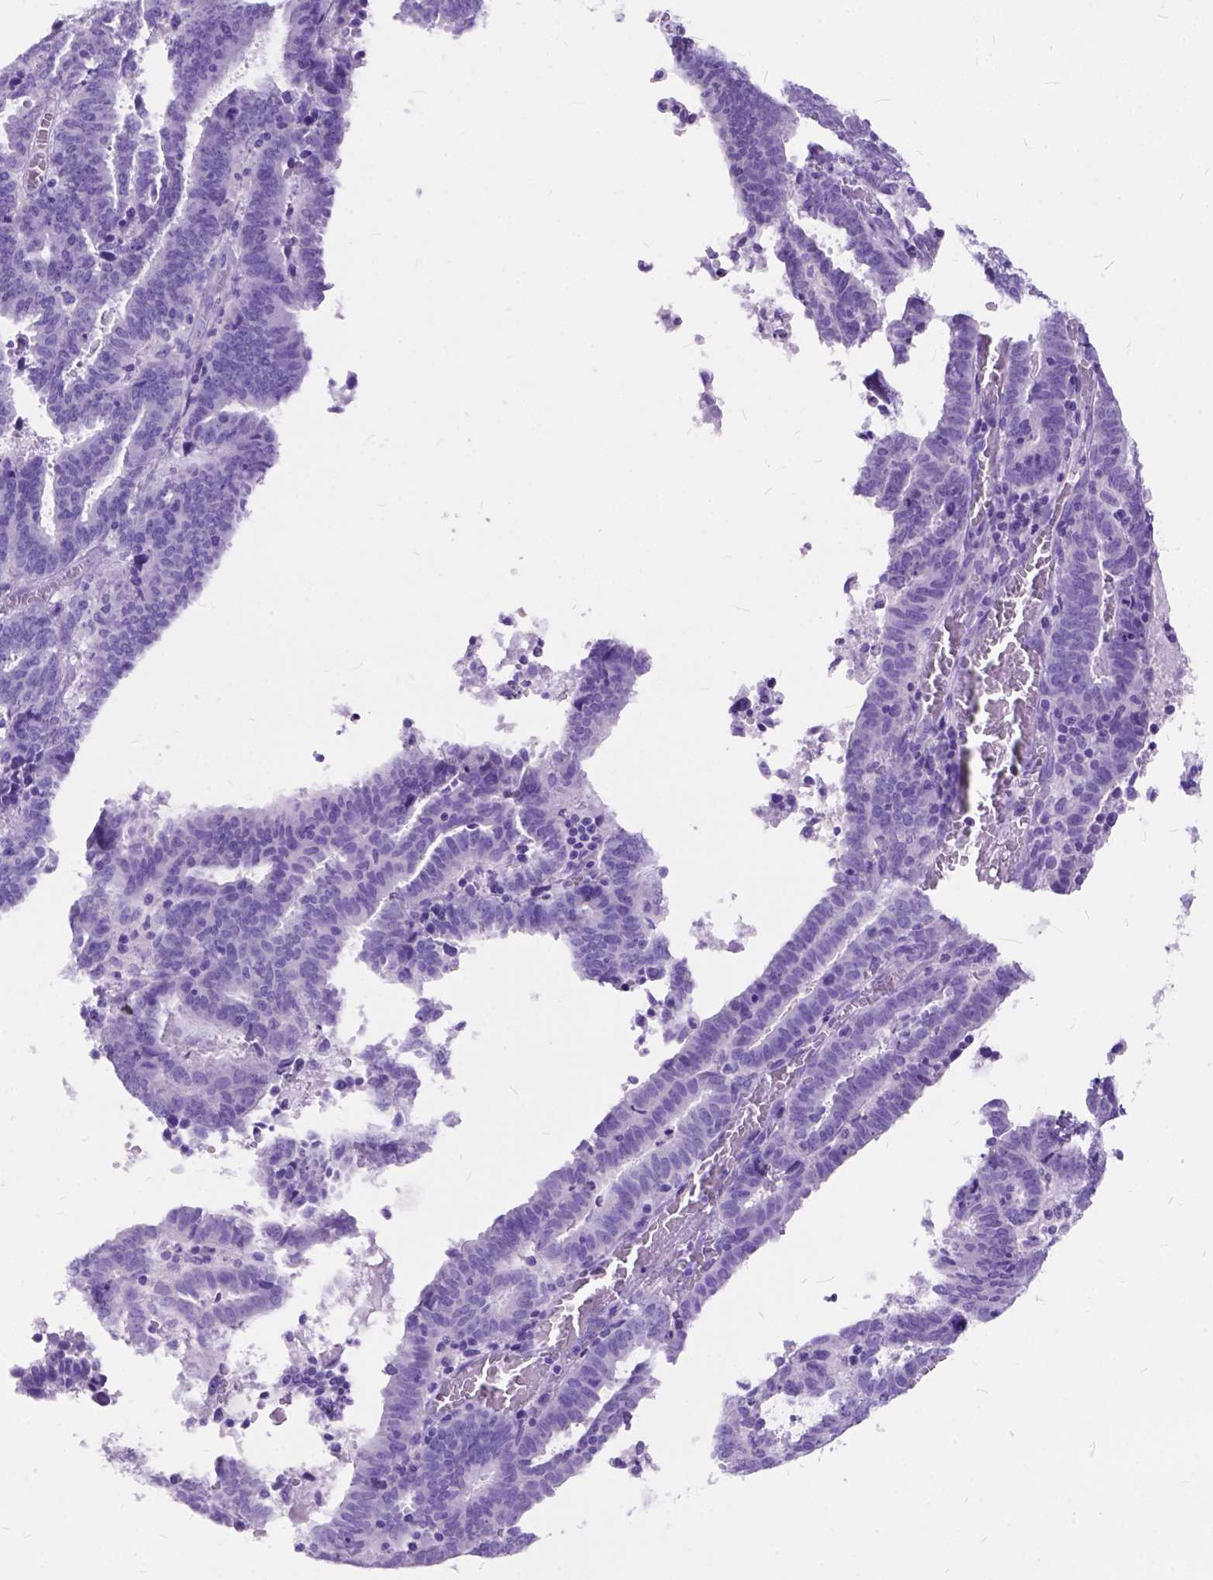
{"staining": {"intensity": "negative", "quantity": "none", "location": "none"}, "tissue": "endometrial cancer", "cell_type": "Tumor cells", "image_type": "cancer", "snomed": [{"axis": "morphology", "description": "Adenocarcinoma, NOS"}, {"axis": "topography", "description": "Uterus"}], "caption": "The micrograph shows no staining of tumor cells in endometrial cancer (adenocarcinoma).", "gene": "C1QTNF3", "patient": {"sex": "female", "age": 83}}